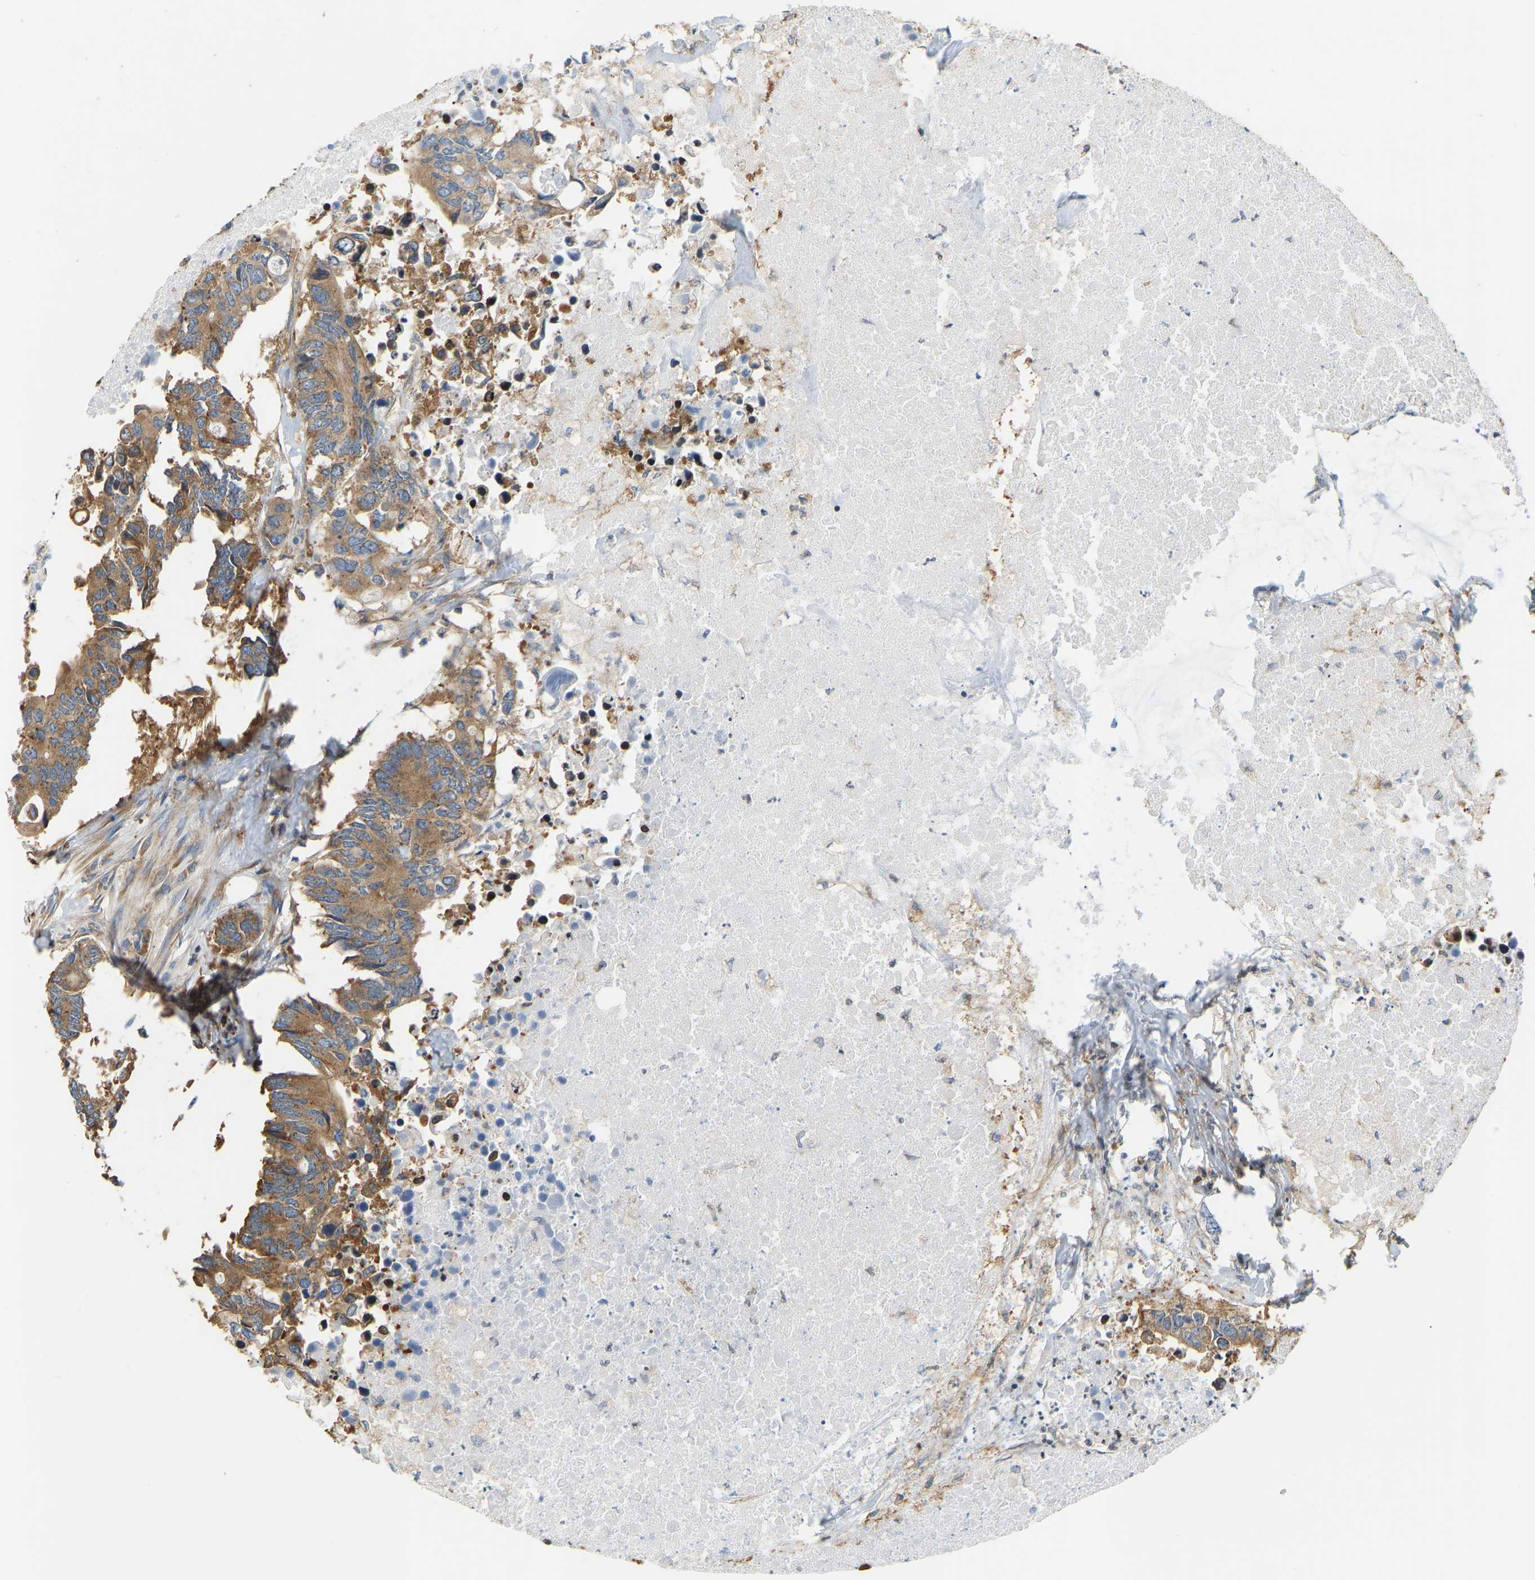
{"staining": {"intensity": "strong", "quantity": ">75%", "location": "cytoplasmic/membranous"}, "tissue": "colorectal cancer", "cell_type": "Tumor cells", "image_type": "cancer", "snomed": [{"axis": "morphology", "description": "Adenocarcinoma, NOS"}, {"axis": "topography", "description": "Colon"}], "caption": "Adenocarcinoma (colorectal) tissue exhibits strong cytoplasmic/membranous positivity in about >75% of tumor cells", "gene": "RPS6KB2", "patient": {"sex": "male", "age": 71}}